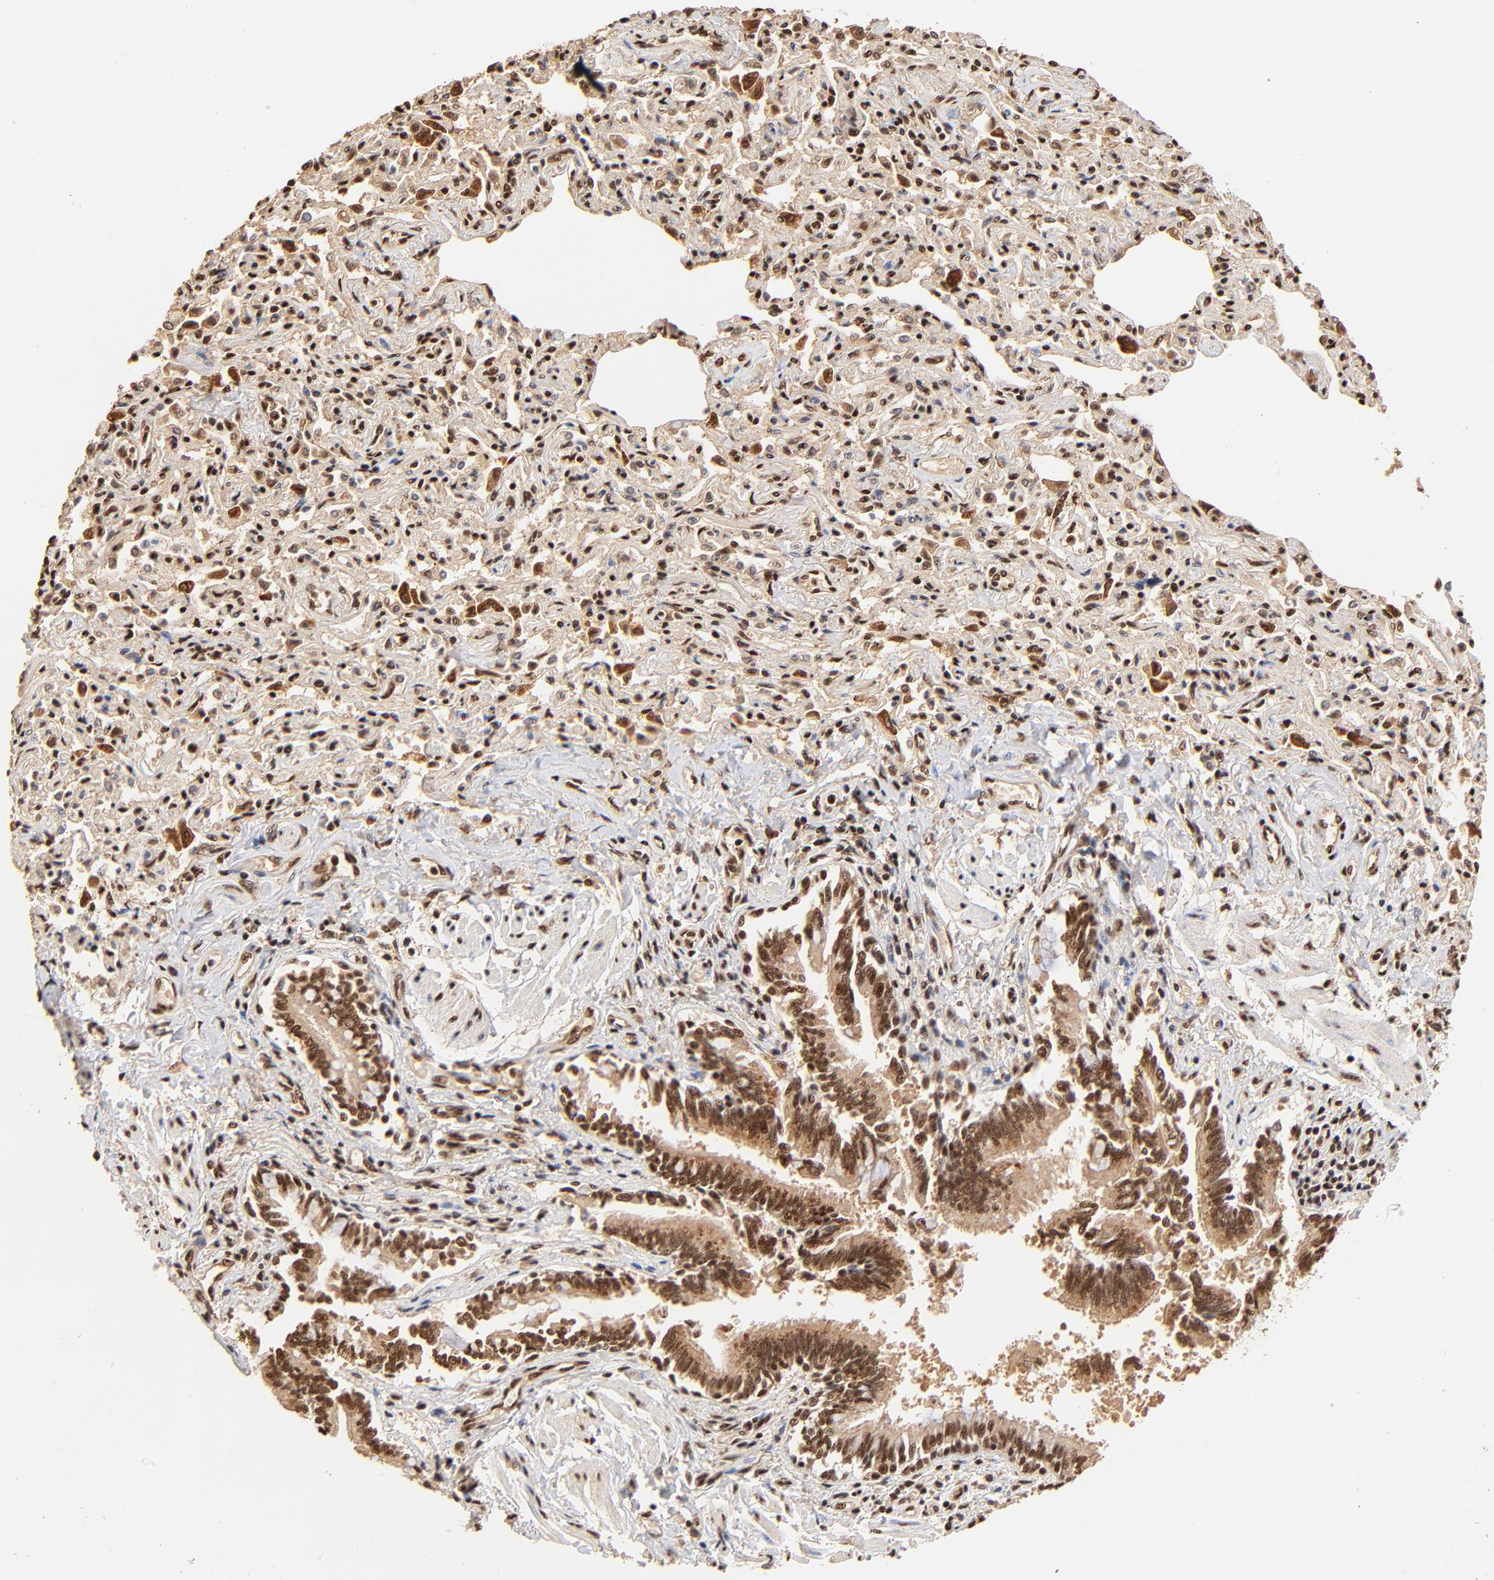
{"staining": {"intensity": "strong", "quantity": ">75%", "location": "cytoplasmic/membranous,nuclear"}, "tissue": "bronchus", "cell_type": "Respiratory epithelial cells", "image_type": "normal", "snomed": [{"axis": "morphology", "description": "Normal tissue, NOS"}, {"axis": "topography", "description": "Lung"}], "caption": "Immunohistochemistry (IHC) of benign human bronchus exhibits high levels of strong cytoplasmic/membranous,nuclear expression in about >75% of respiratory epithelial cells.", "gene": "MED12", "patient": {"sex": "male", "age": 64}}